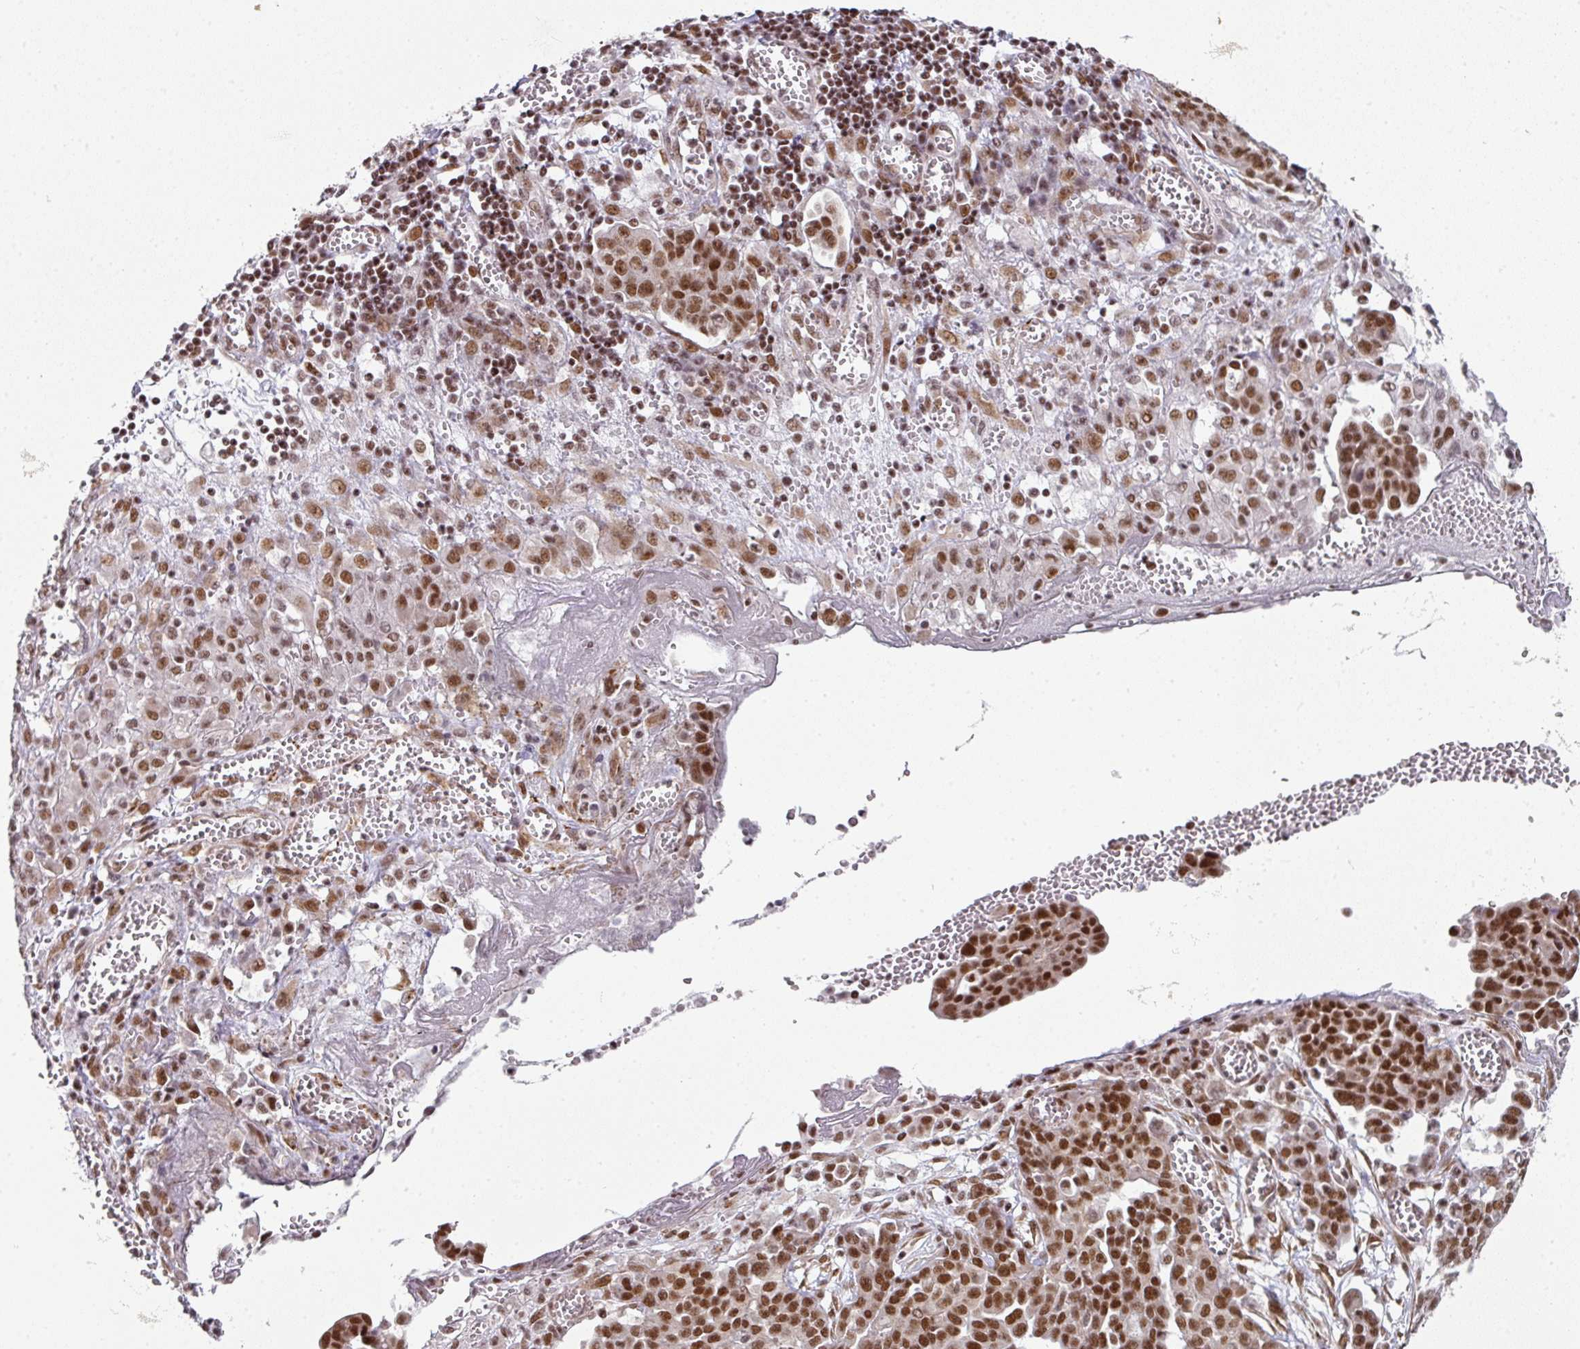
{"staining": {"intensity": "strong", "quantity": ">75%", "location": "nuclear"}, "tissue": "ovarian cancer", "cell_type": "Tumor cells", "image_type": "cancer", "snomed": [{"axis": "morphology", "description": "Cystadenocarcinoma, serous, NOS"}, {"axis": "topography", "description": "Soft tissue"}, {"axis": "topography", "description": "Ovary"}], "caption": "Immunohistochemical staining of human ovarian cancer (serous cystadenocarcinoma) shows high levels of strong nuclear protein expression in about >75% of tumor cells. The protein is shown in brown color, while the nuclei are stained blue.", "gene": "NFYA", "patient": {"sex": "female", "age": 57}}